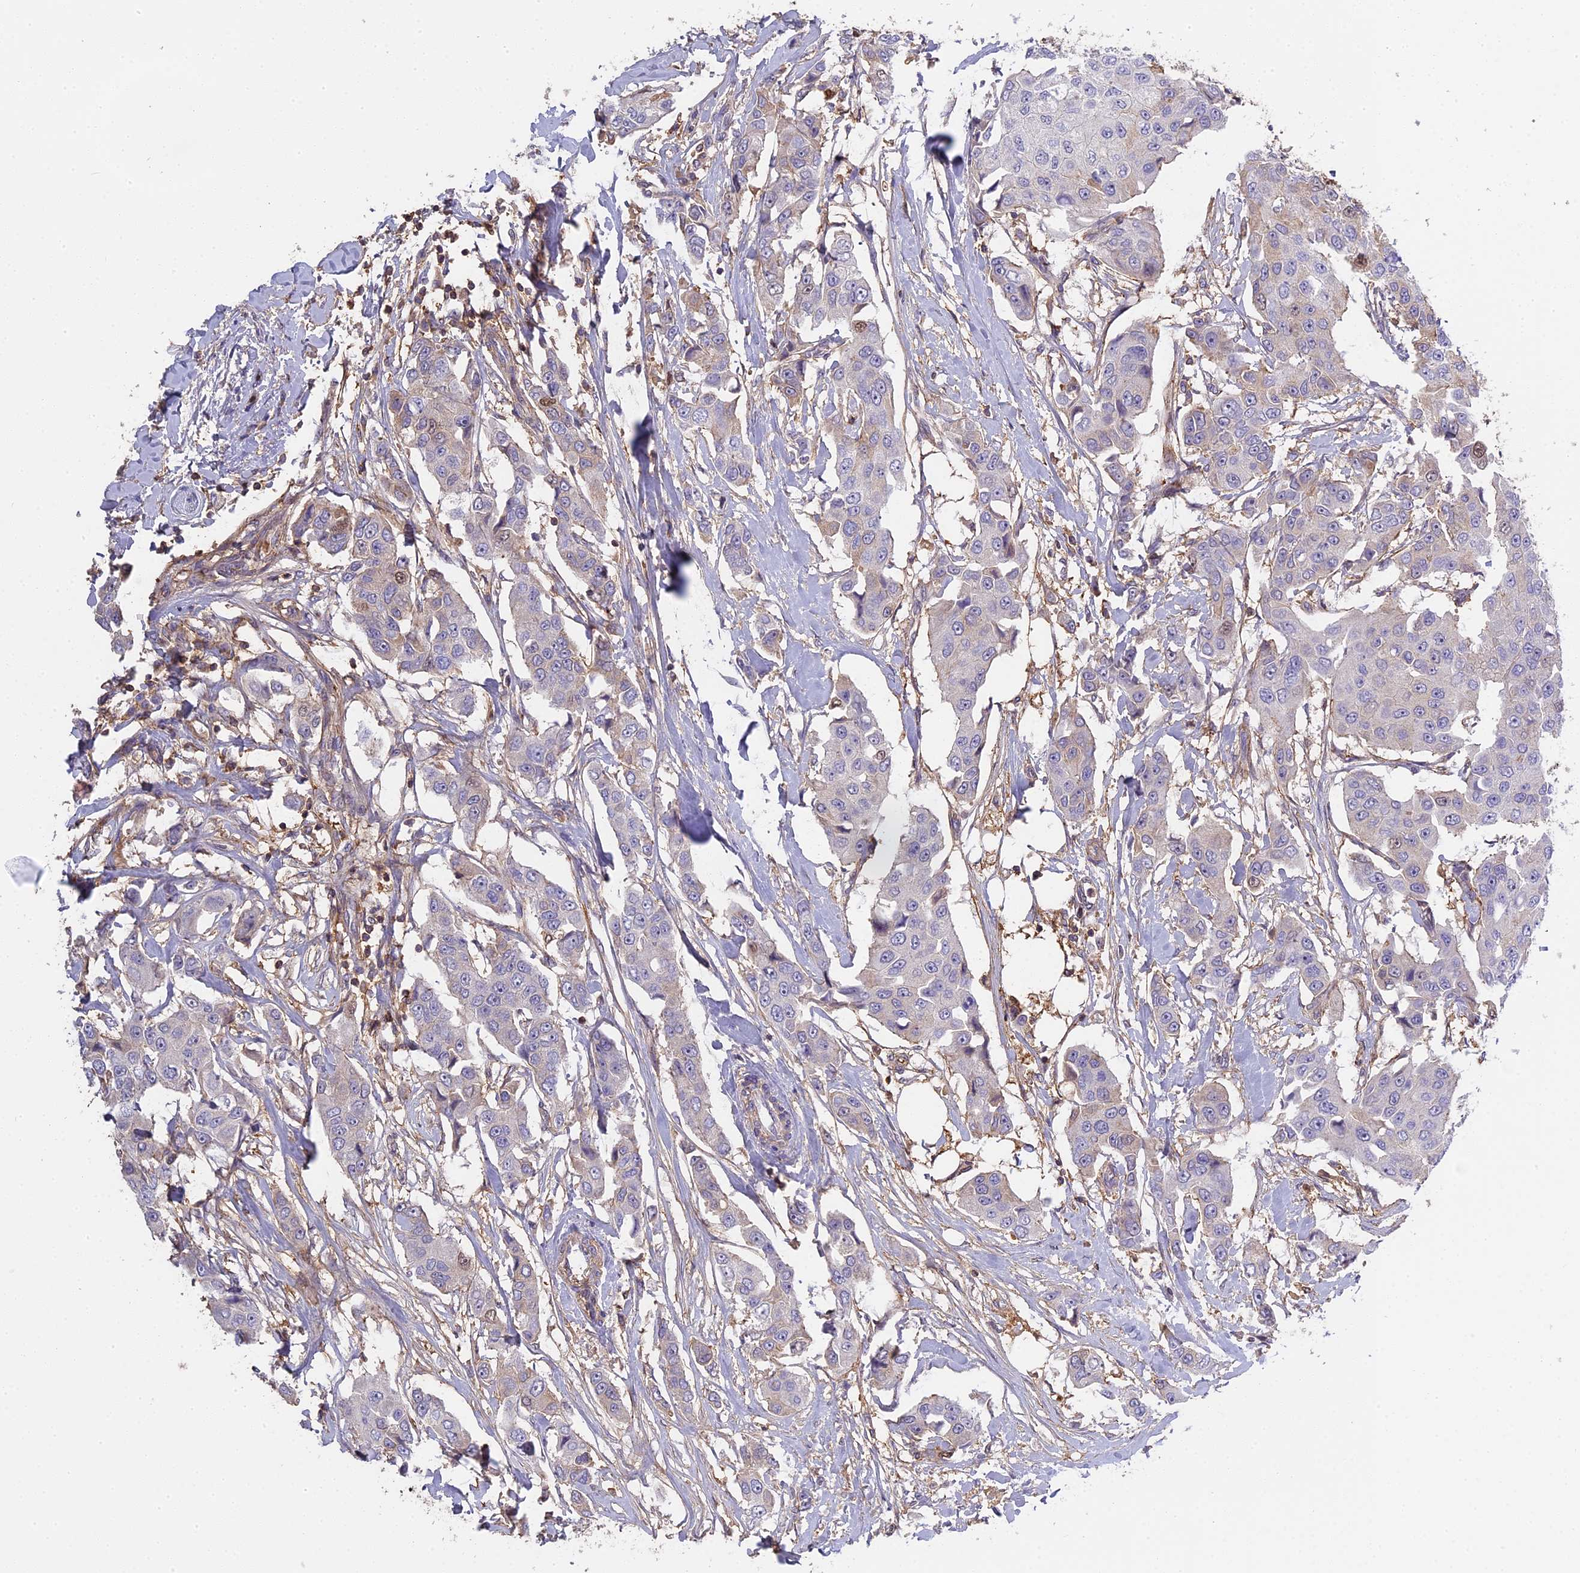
{"staining": {"intensity": "negative", "quantity": "none", "location": "none"}, "tissue": "breast cancer", "cell_type": "Tumor cells", "image_type": "cancer", "snomed": [{"axis": "morphology", "description": "Duct carcinoma"}, {"axis": "topography", "description": "Breast"}], "caption": "High magnification brightfield microscopy of invasive ductal carcinoma (breast) stained with DAB (3,3'-diaminobenzidine) (brown) and counterstained with hematoxylin (blue): tumor cells show no significant expression.", "gene": "CFAP119", "patient": {"sex": "female", "age": 80}}